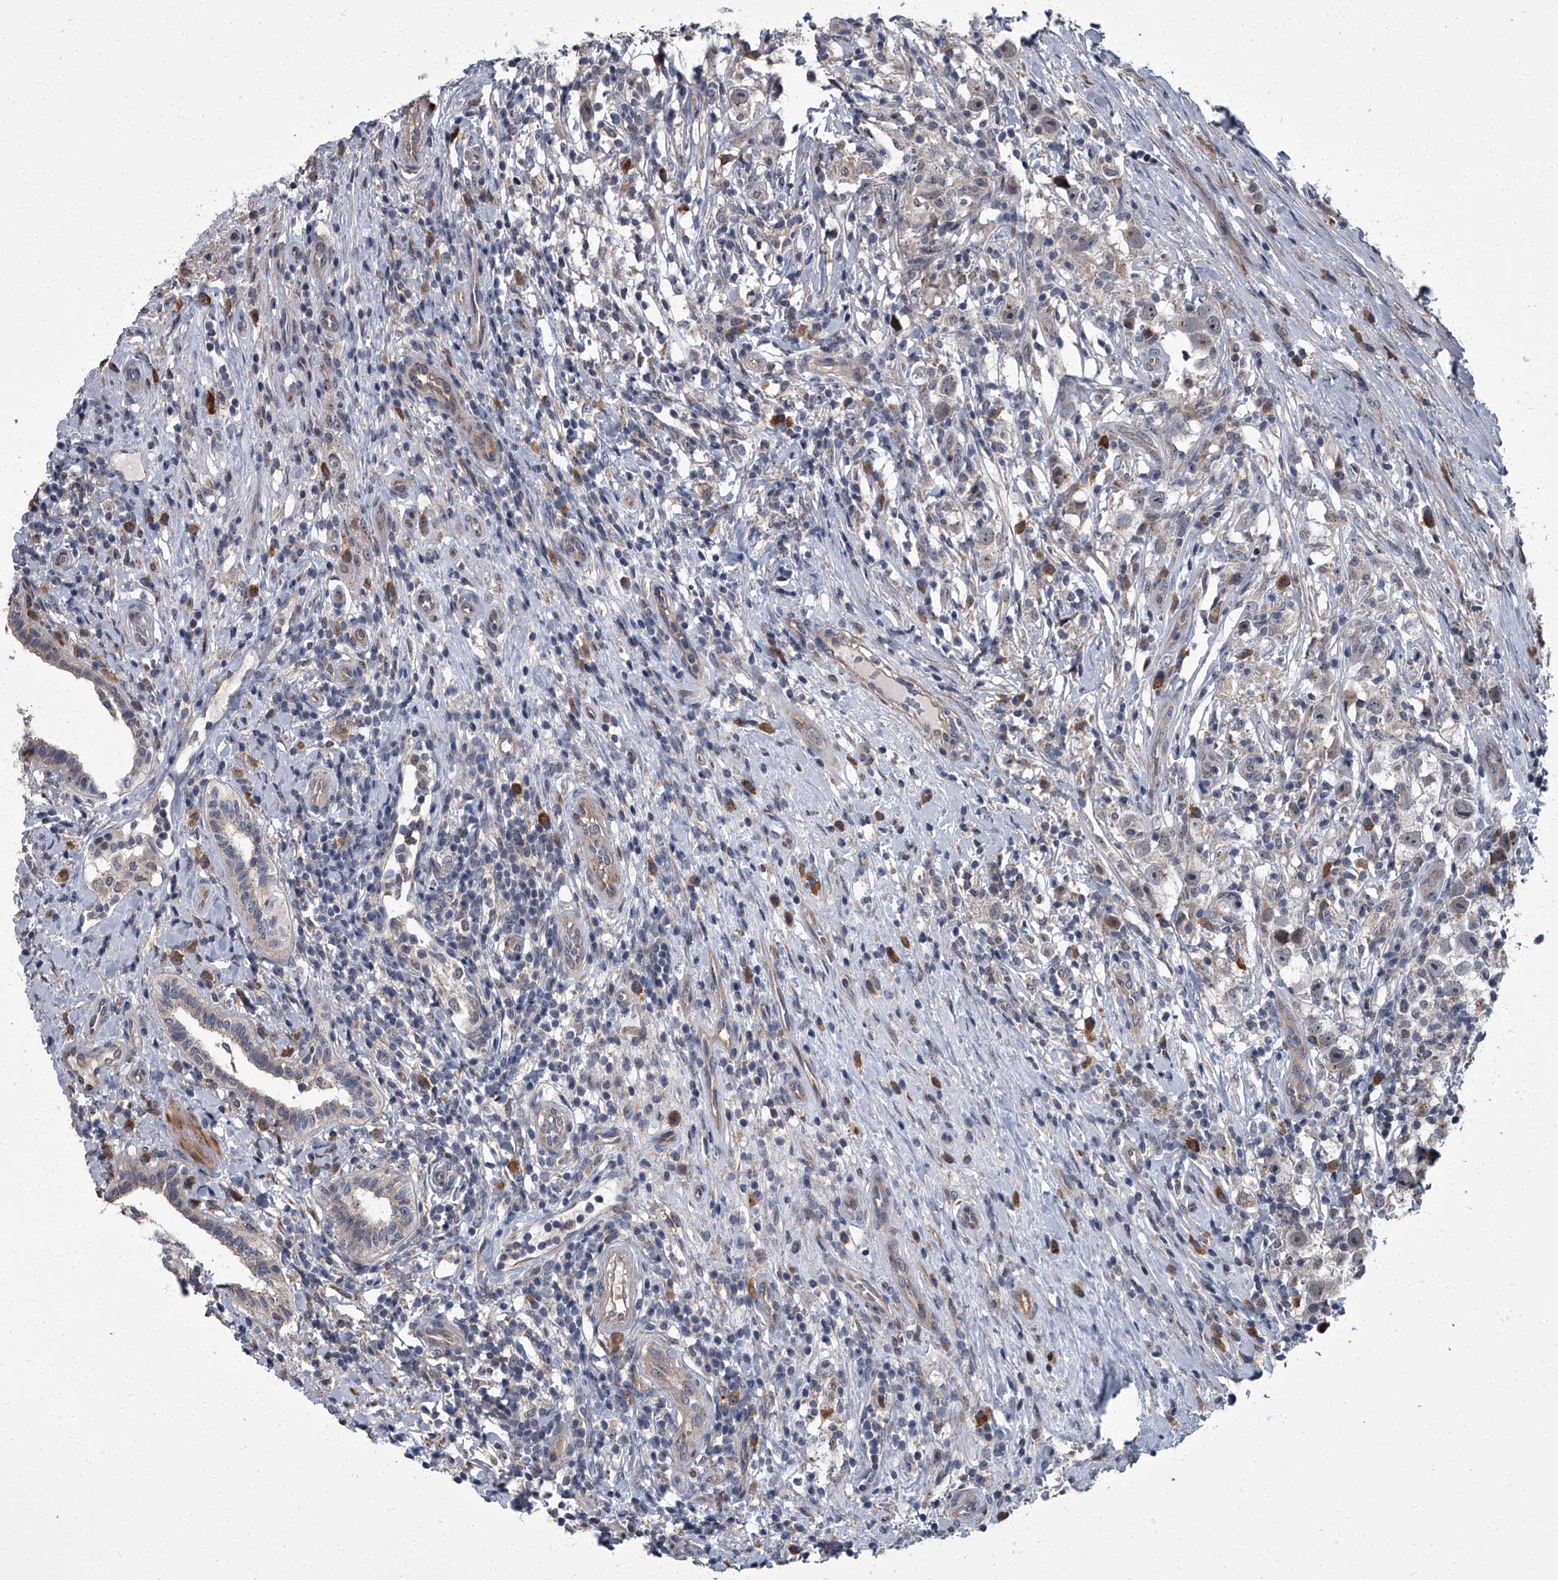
{"staining": {"intensity": "negative", "quantity": "none", "location": "none"}, "tissue": "testis cancer", "cell_type": "Tumor cells", "image_type": "cancer", "snomed": [{"axis": "morphology", "description": "Seminoma, NOS"}, {"axis": "topography", "description": "Testis"}], "caption": "Immunohistochemistry (IHC) micrograph of neoplastic tissue: human testis cancer (seminoma) stained with DAB (3,3'-diaminobenzidine) reveals no significant protein expression in tumor cells.", "gene": "ZNF274", "patient": {"sex": "male", "age": 49}}